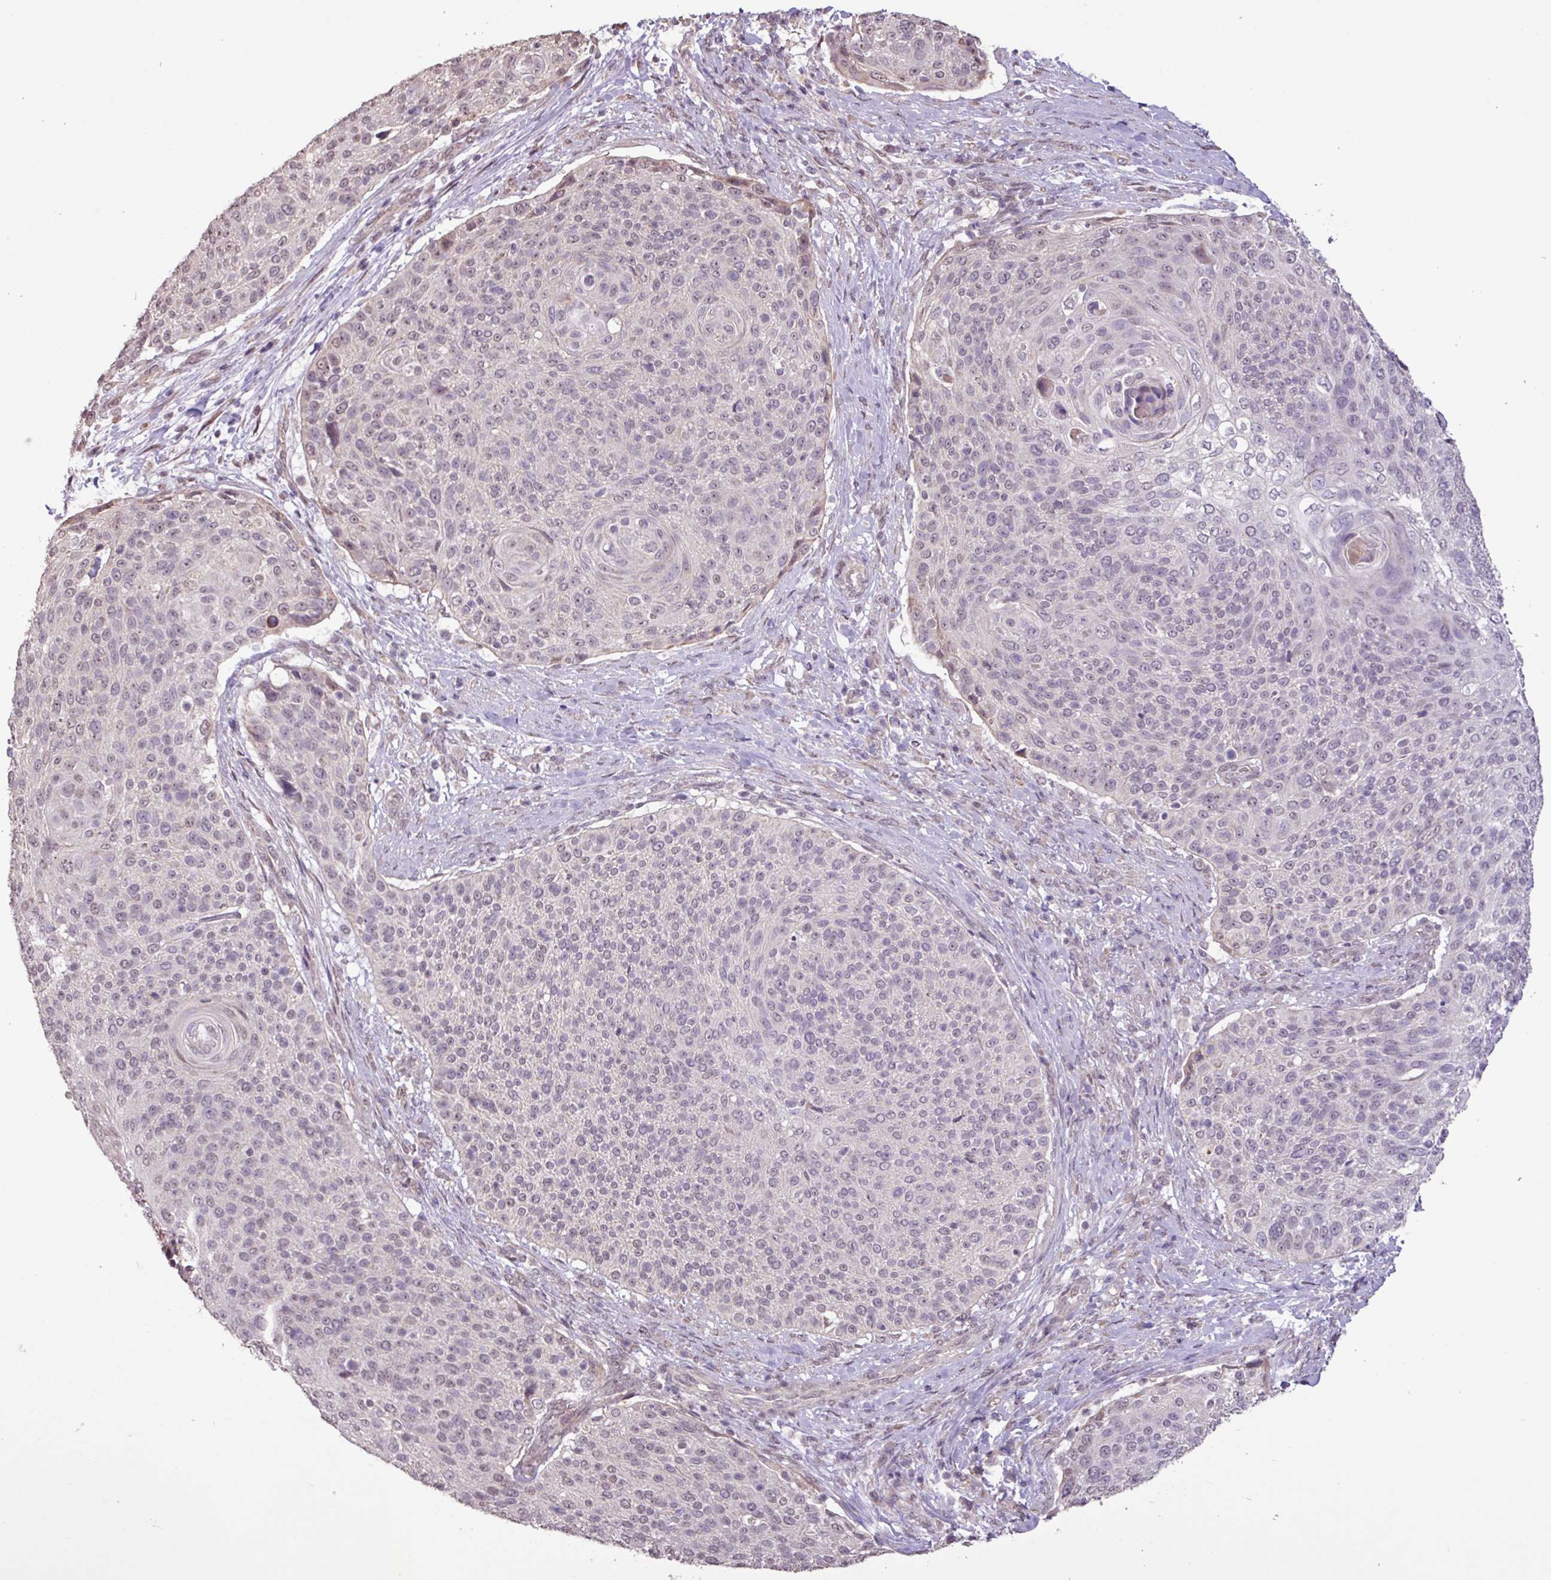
{"staining": {"intensity": "weak", "quantity": "<25%", "location": "nuclear"}, "tissue": "cervical cancer", "cell_type": "Tumor cells", "image_type": "cancer", "snomed": [{"axis": "morphology", "description": "Squamous cell carcinoma, NOS"}, {"axis": "topography", "description": "Cervix"}], "caption": "Immunohistochemistry photomicrograph of neoplastic tissue: human cervical cancer stained with DAB demonstrates no significant protein positivity in tumor cells.", "gene": "L3MBTL3", "patient": {"sex": "female", "age": 31}}